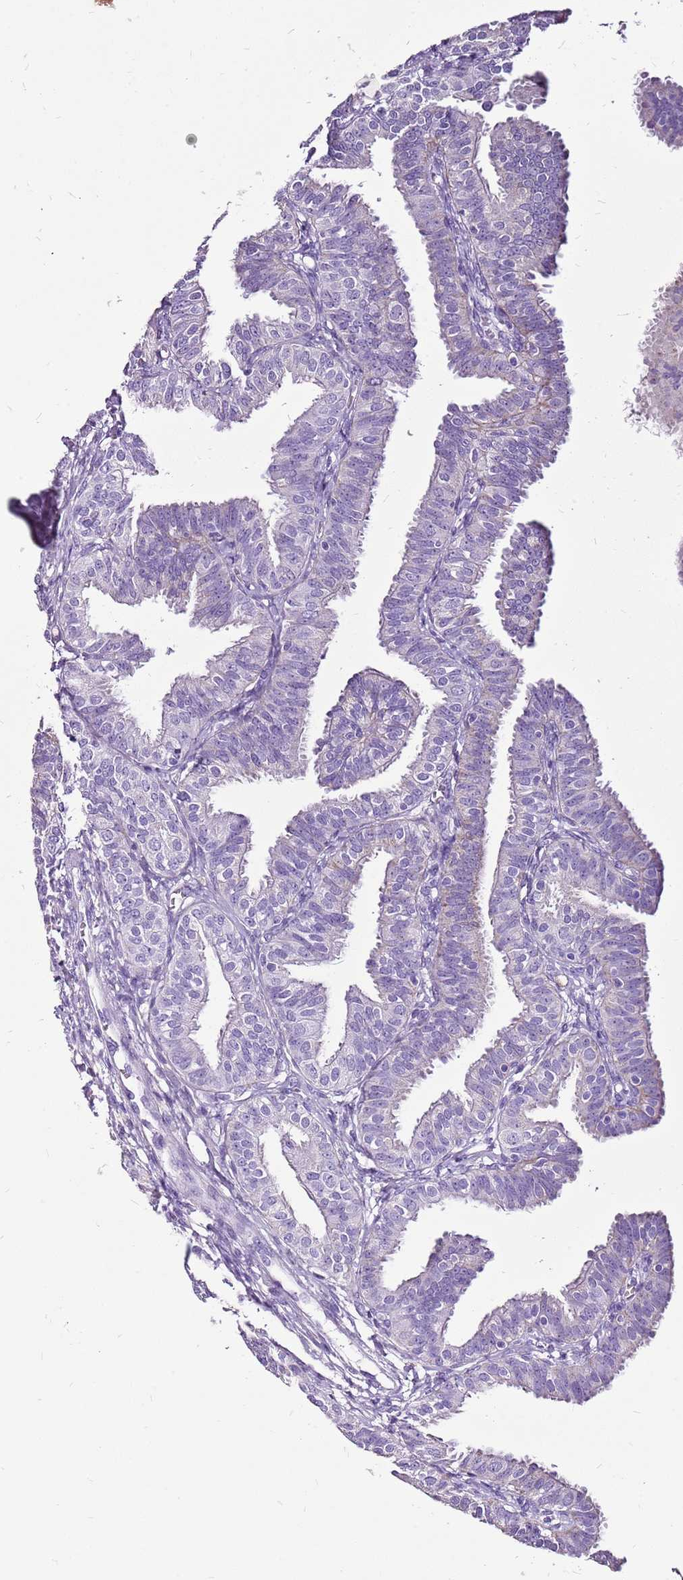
{"staining": {"intensity": "negative", "quantity": "none", "location": "none"}, "tissue": "fallopian tube", "cell_type": "Glandular cells", "image_type": "normal", "snomed": [{"axis": "morphology", "description": "Normal tissue, NOS"}, {"axis": "topography", "description": "Fallopian tube"}], "caption": "Immunohistochemical staining of benign fallopian tube shows no significant staining in glandular cells. (IHC, brightfield microscopy, high magnification).", "gene": "ACSS3", "patient": {"sex": "female", "age": 35}}